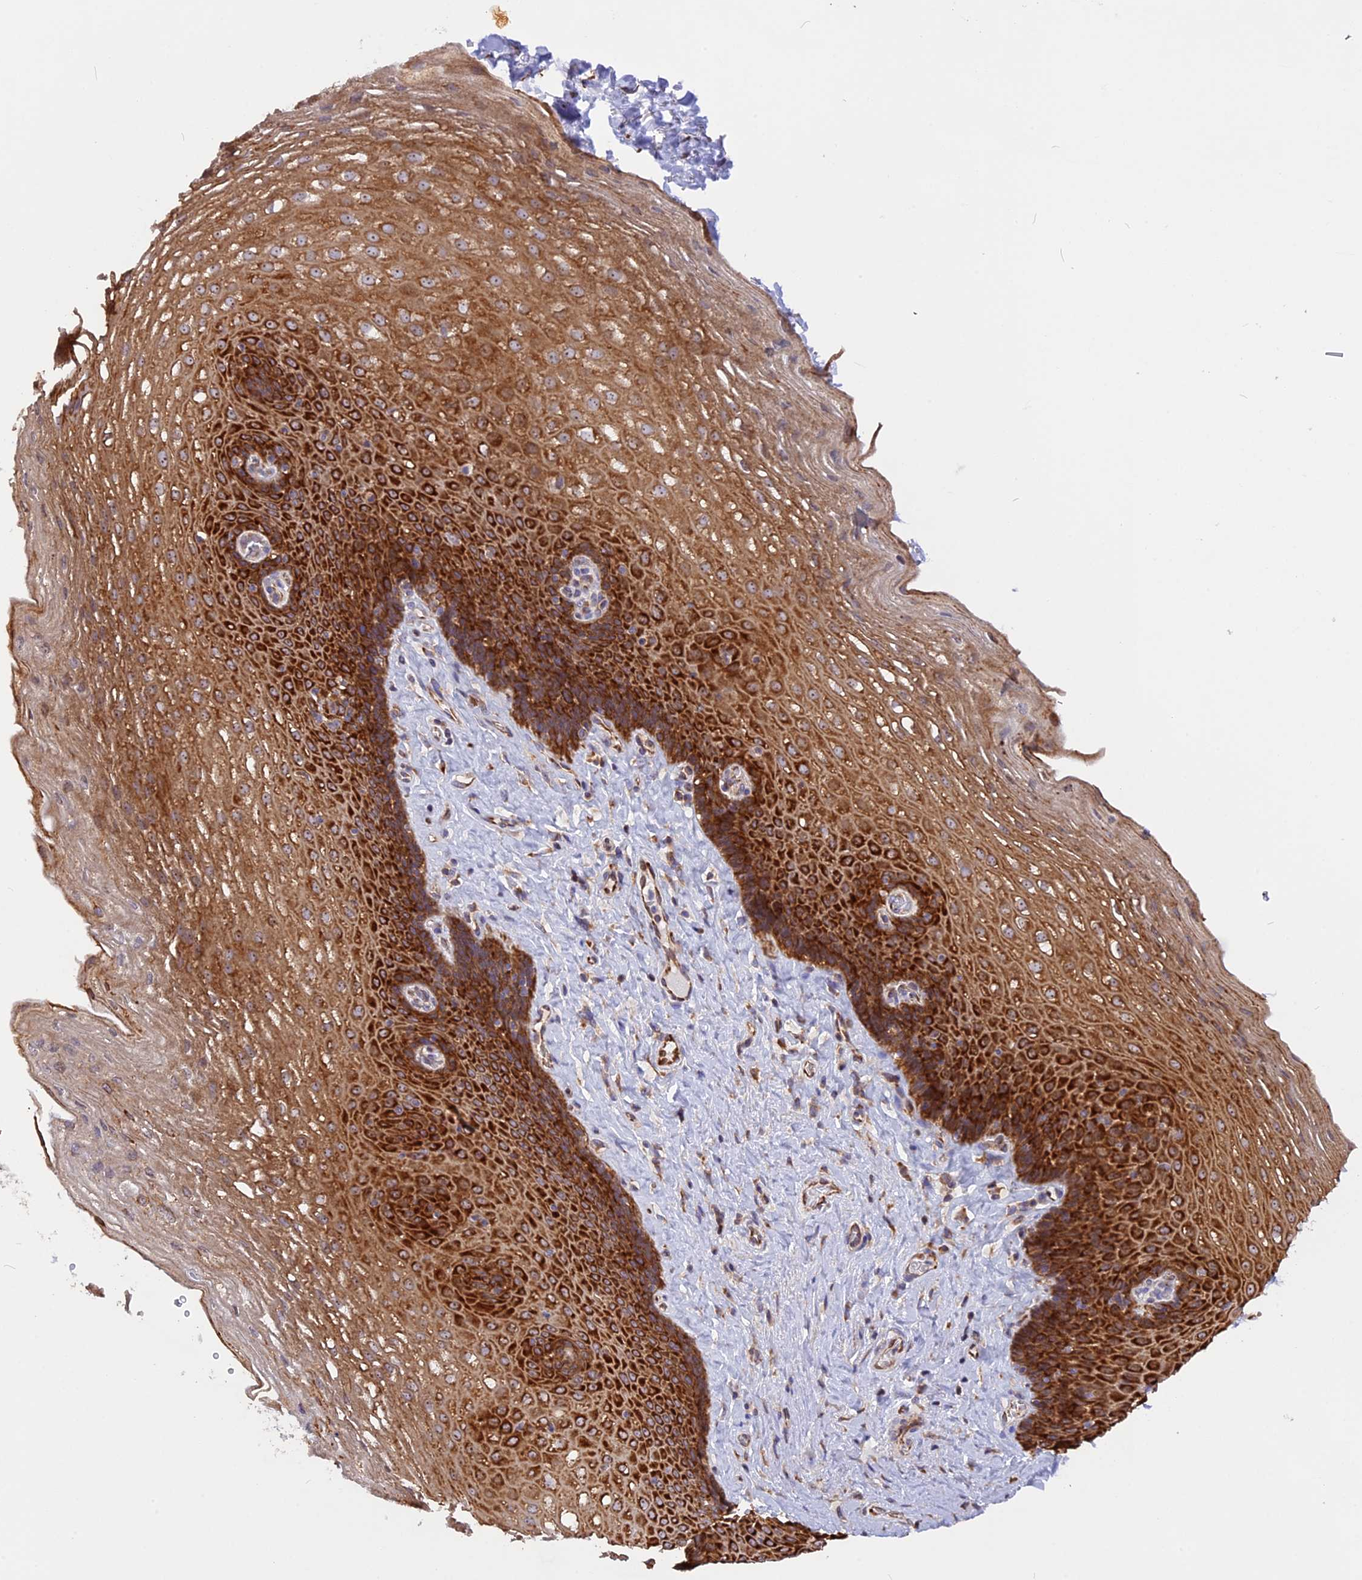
{"staining": {"intensity": "strong", "quantity": ">75%", "location": "cytoplasmic/membranous"}, "tissue": "esophagus", "cell_type": "Squamous epithelial cells", "image_type": "normal", "snomed": [{"axis": "morphology", "description": "Normal tissue, NOS"}, {"axis": "topography", "description": "Esophagus"}], "caption": "Approximately >75% of squamous epithelial cells in unremarkable esophagus show strong cytoplasmic/membranous protein positivity as visualized by brown immunohistochemical staining.", "gene": "GNPTAB", "patient": {"sex": "female", "age": 66}}